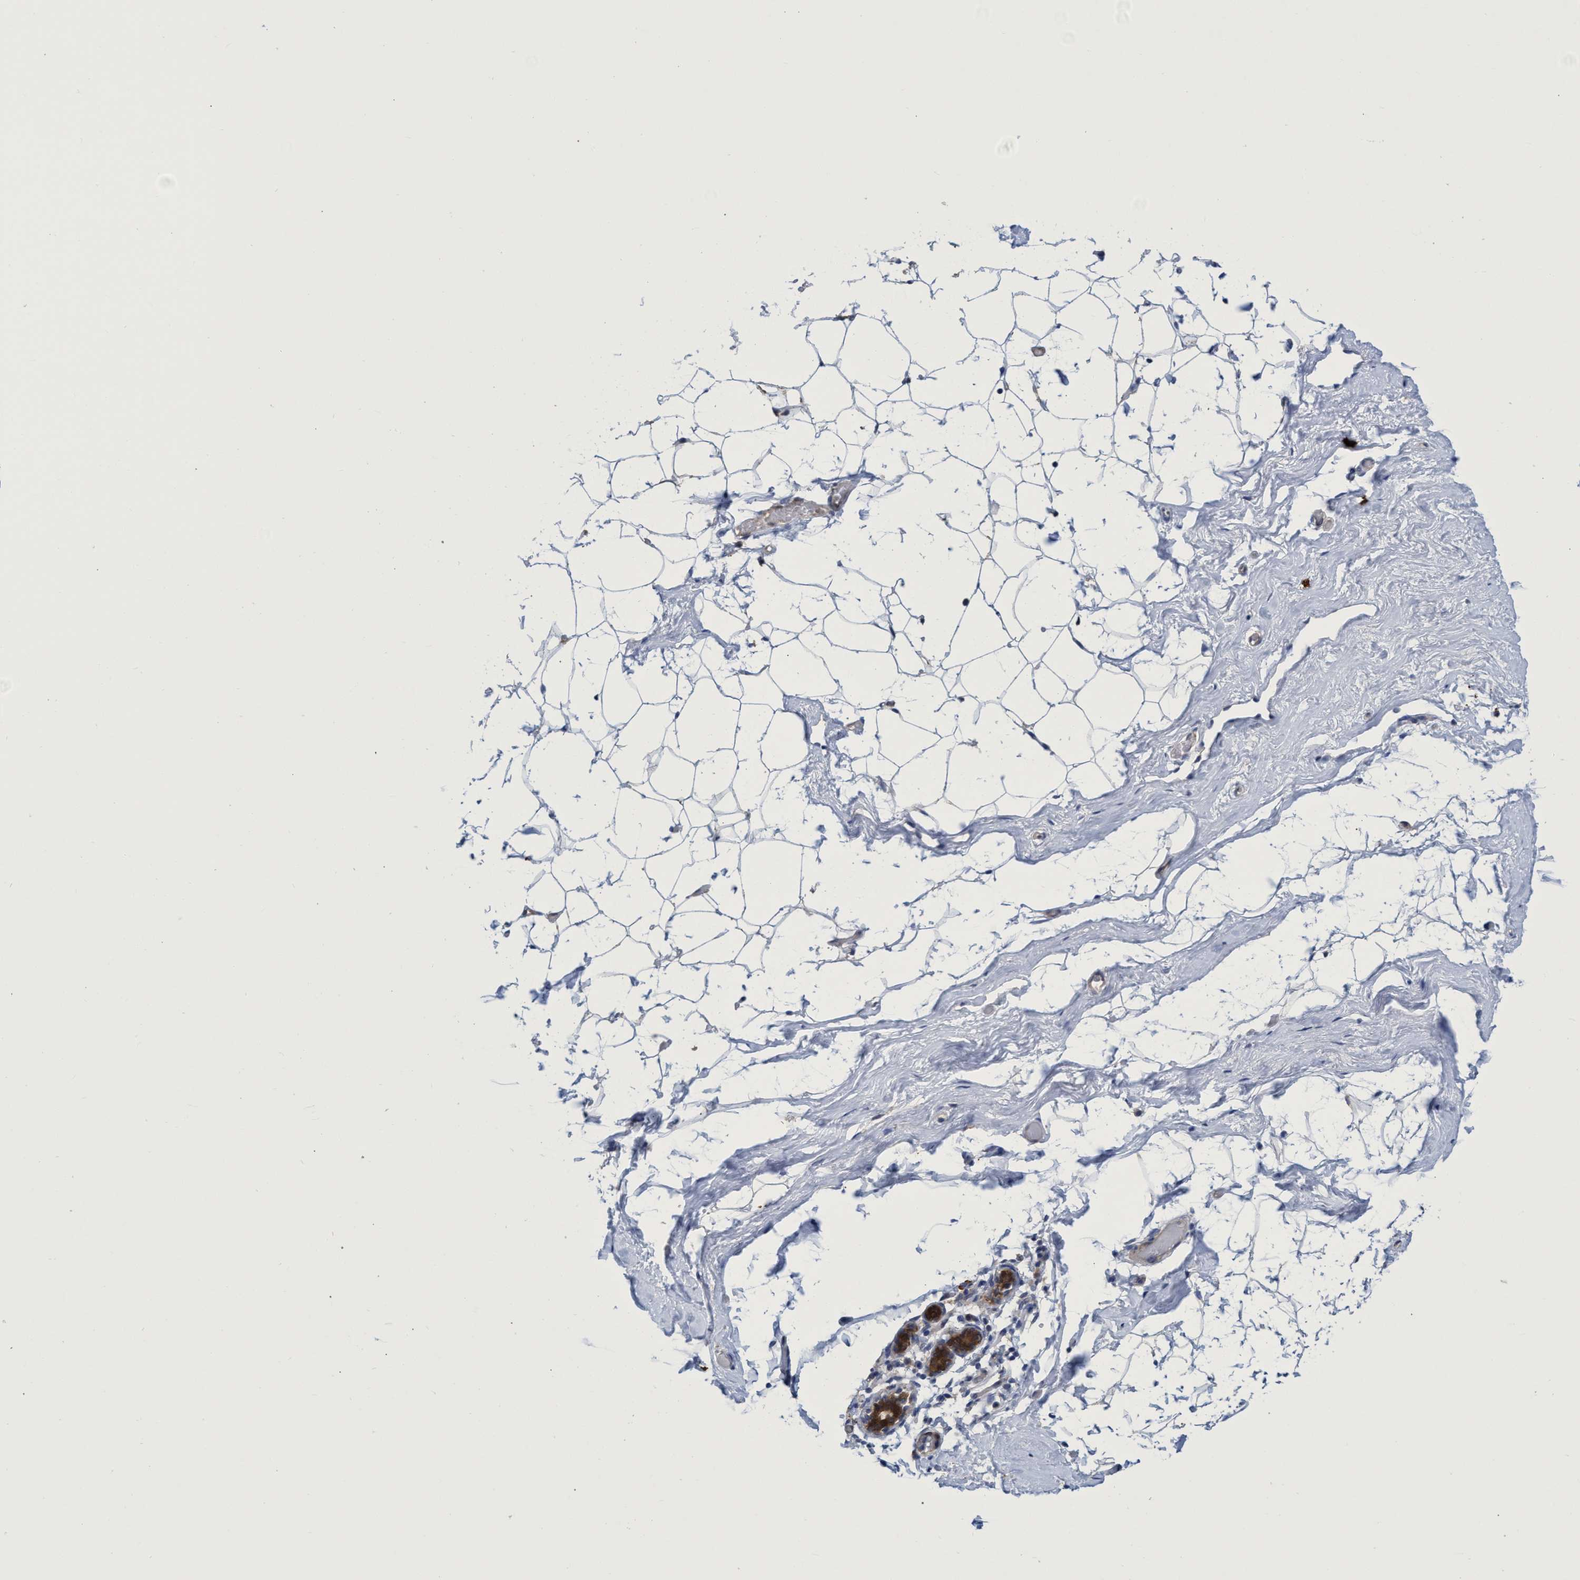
{"staining": {"intensity": "negative", "quantity": "none", "location": "none"}, "tissue": "adipose tissue", "cell_type": "Adipocytes", "image_type": "normal", "snomed": [{"axis": "morphology", "description": "Normal tissue, NOS"}, {"axis": "topography", "description": "Breast"}, {"axis": "topography", "description": "Soft tissue"}], "caption": "This is a micrograph of immunohistochemistry (IHC) staining of normal adipose tissue, which shows no positivity in adipocytes.", "gene": "PNPO", "patient": {"sex": "female", "age": 75}}